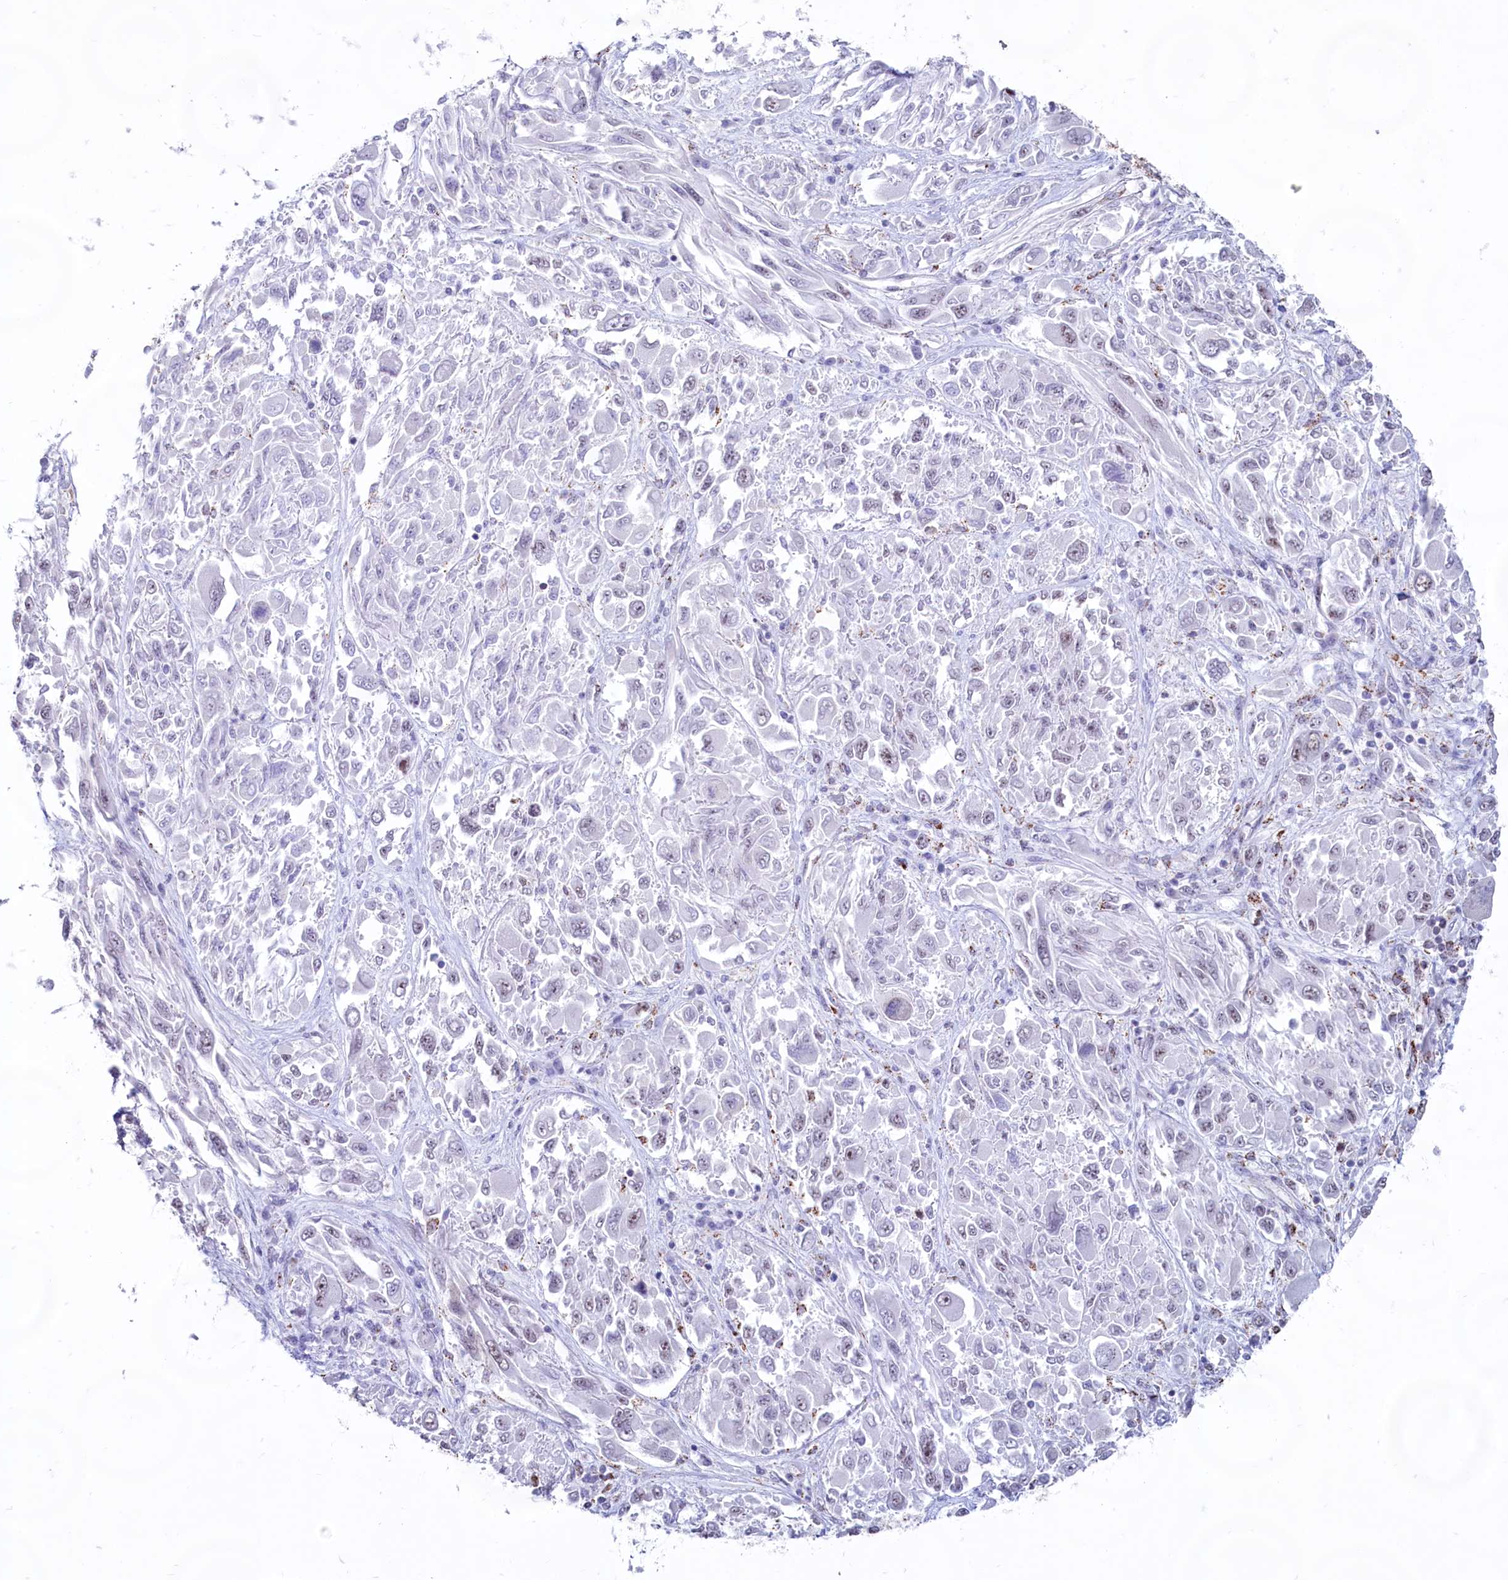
{"staining": {"intensity": "negative", "quantity": "none", "location": "none"}, "tissue": "melanoma", "cell_type": "Tumor cells", "image_type": "cancer", "snomed": [{"axis": "morphology", "description": "Malignant melanoma, NOS"}, {"axis": "topography", "description": "Skin"}], "caption": "The immunohistochemistry photomicrograph has no significant positivity in tumor cells of malignant melanoma tissue. Brightfield microscopy of immunohistochemistry (IHC) stained with DAB (3,3'-diaminobenzidine) (brown) and hematoxylin (blue), captured at high magnification.", "gene": "C1D", "patient": {"sex": "female", "age": 91}}